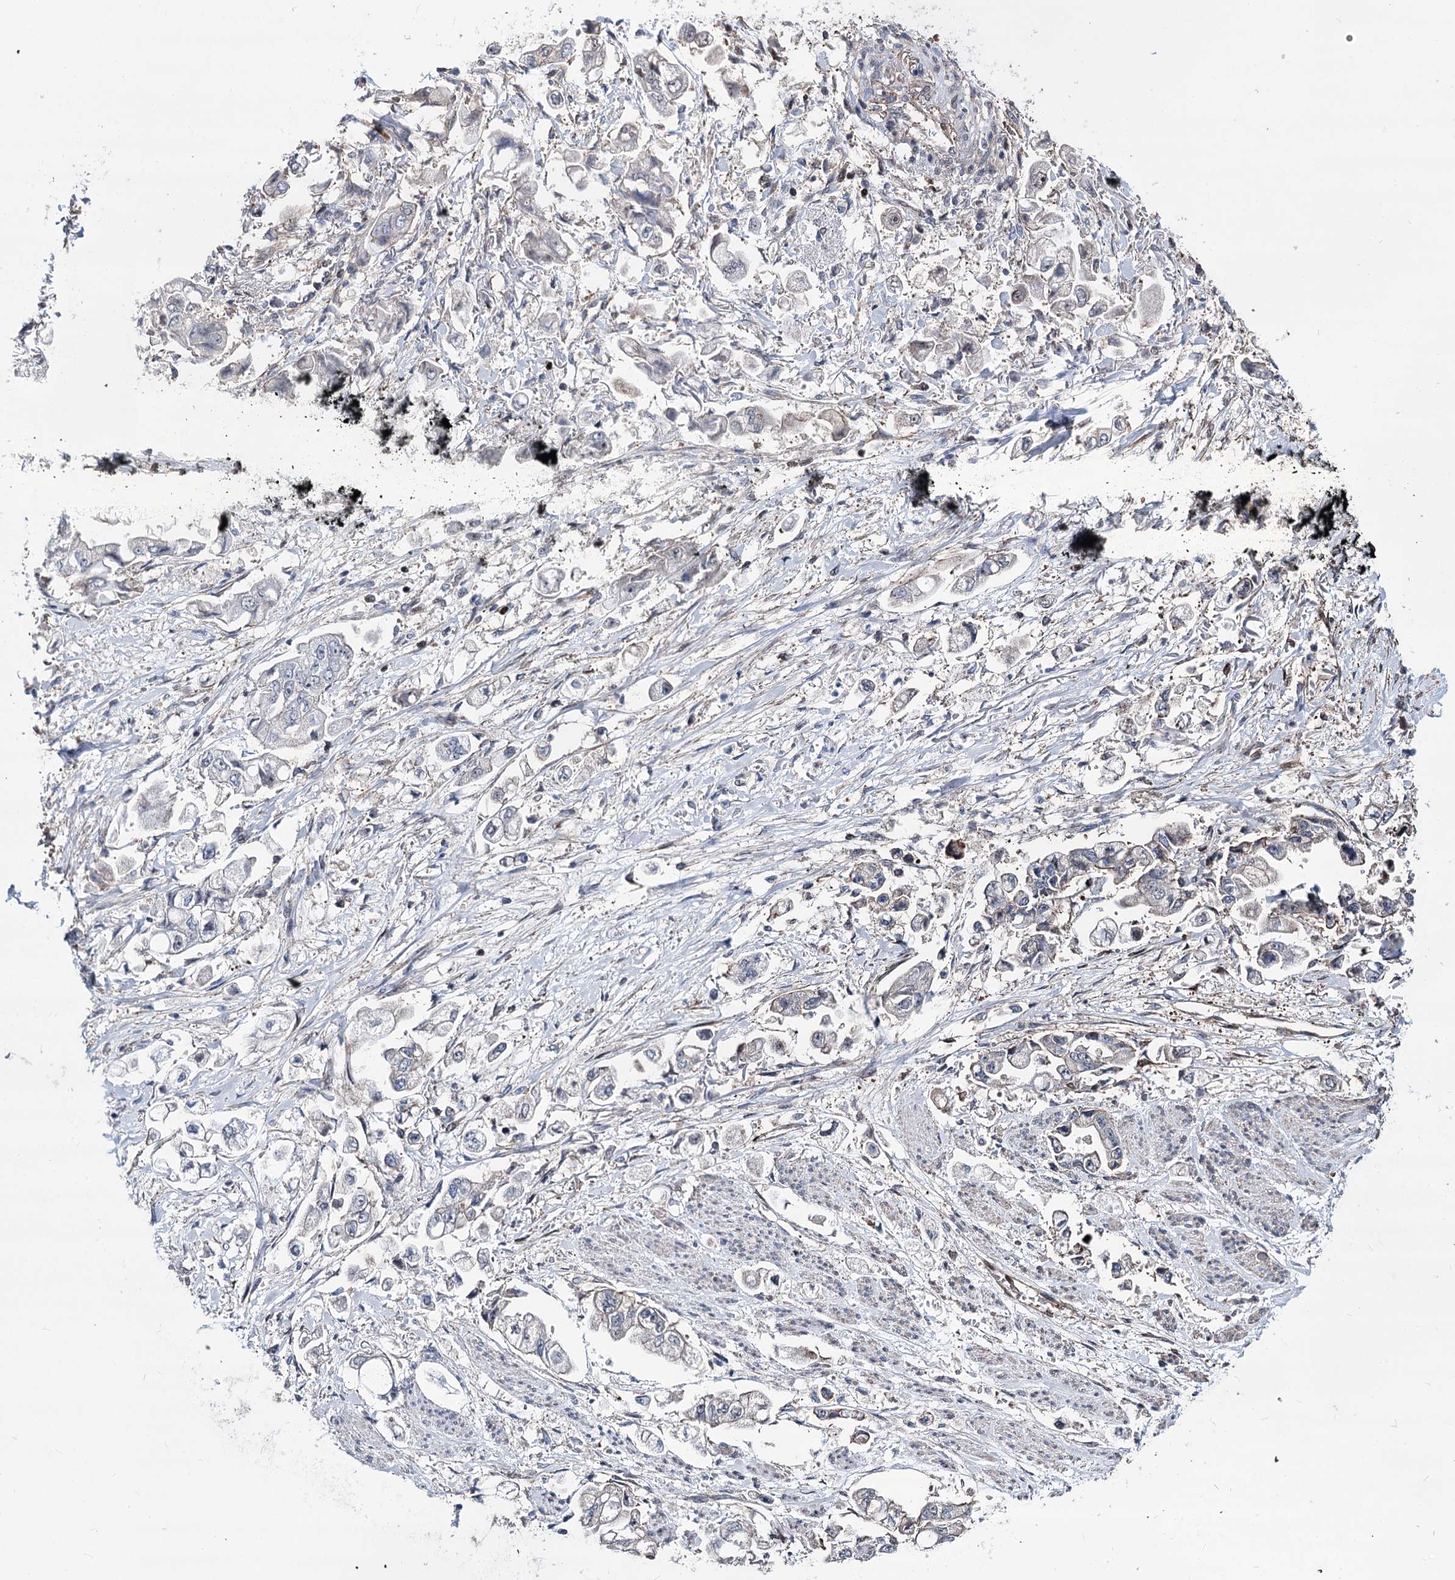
{"staining": {"intensity": "negative", "quantity": "none", "location": "none"}, "tissue": "stomach cancer", "cell_type": "Tumor cells", "image_type": "cancer", "snomed": [{"axis": "morphology", "description": "Adenocarcinoma, NOS"}, {"axis": "topography", "description": "Stomach"}], "caption": "The photomicrograph exhibits no staining of tumor cells in stomach adenocarcinoma.", "gene": "CHMP7", "patient": {"sex": "male", "age": 62}}